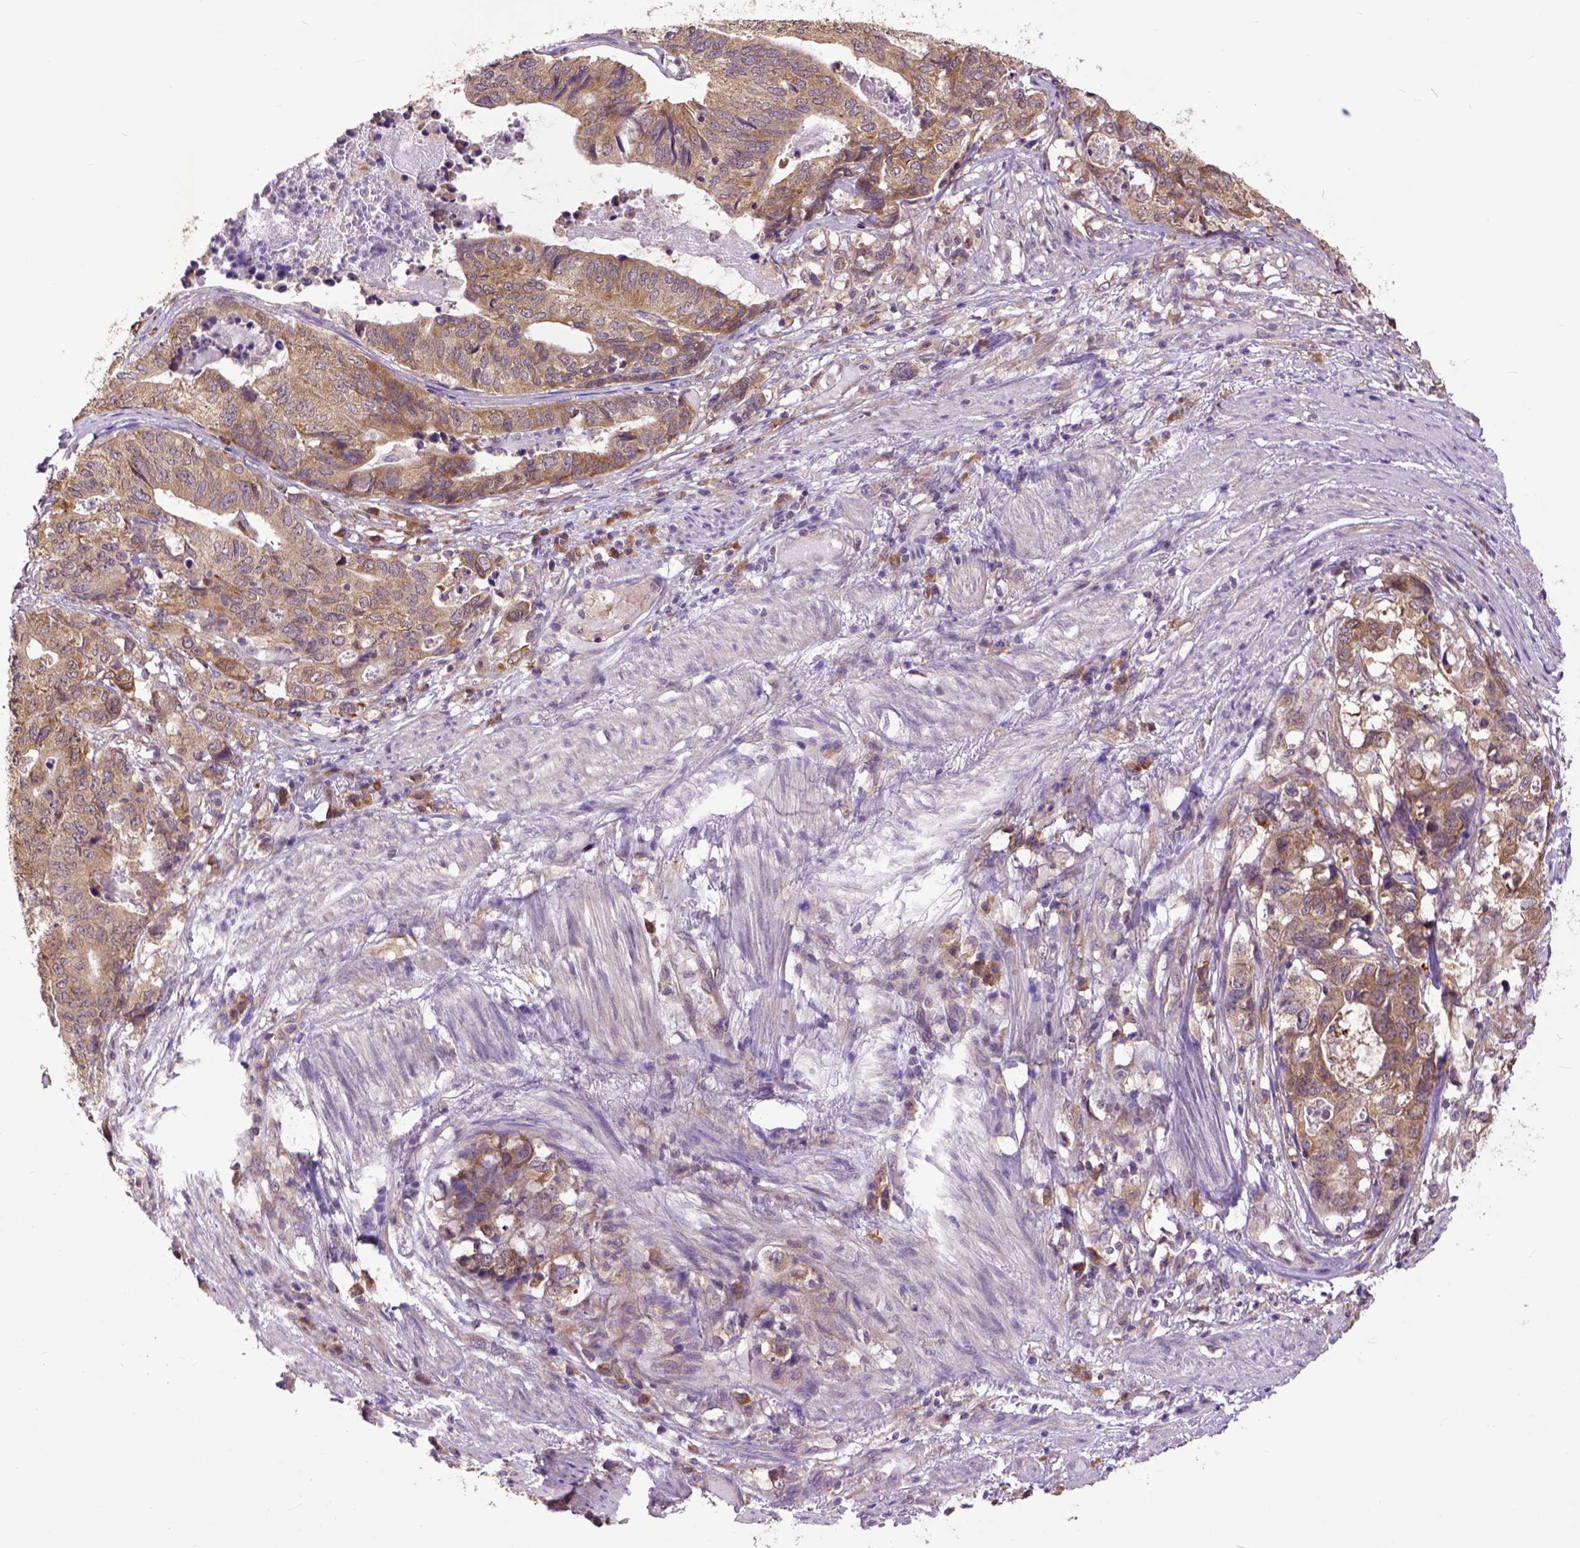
{"staining": {"intensity": "moderate", "quantity": ">75%", "location": "cytoplasmic/membranous"}, "tissue": "stomach cancer", "cell_type": "Tumor cells", "image_type": "cancer", "snomed": [{"axis": "morphology", "description": "Adenocarcinoma, NOS"}, {"axis": "topography", "description": "Stomach, upper"}], "caption": "The immunohistochemical stain shows moderate cytoplasmic/membranous expression in tumor cells of stomach adenocarcinoma tissue. (DAB (3,3'-diaminobenzidine) IHC with brightfield microscopy, high magnification).", "gene": "ARL1", "patient": {"sex": "female", "age": 67}}